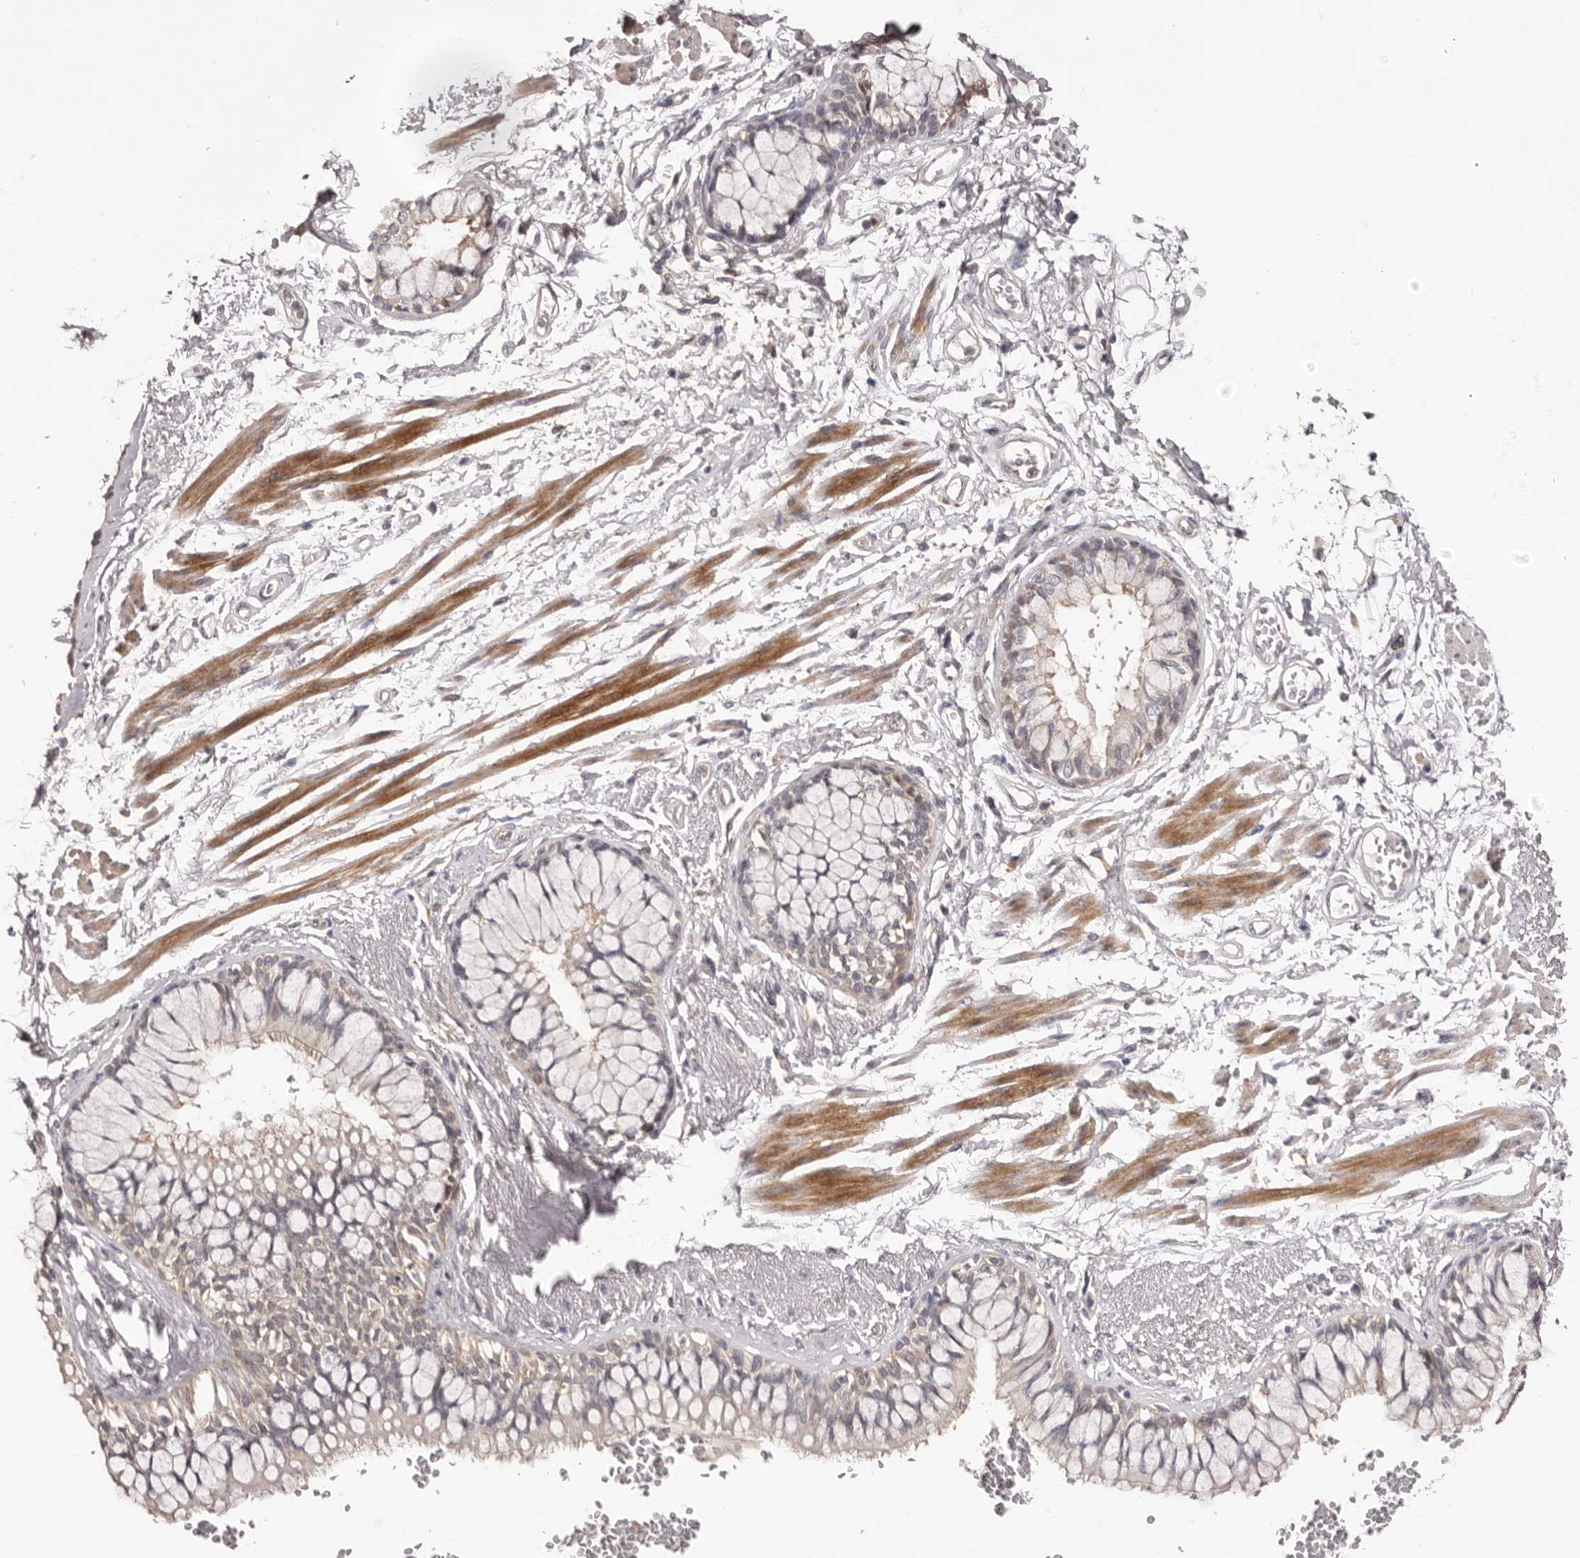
{"staining": {"intensity": "weak", "quantity": "25%-75%", "location": "cytoplasmic/membranous"}, "tissue": "bronchus", "cell_type": "Respiratory epithelial cells", "image_type": "normal", "snomed": [{"axis": "morphology", "description": "Normal tissue, NOS"}, {"axis": "topography", "description": "Cartilage tissue"}, {"axis": "topography", "description": "Bronchus"}], "caption": "IHC micrograph of unremarkable bronchus stained for a protein (brown), which demonstrates low levels of weak cytoplasmic/membranous positivity in about 25%-75% of respiratory epithelial cells.", "gene": "KCNJ8", "patient": {"sex": "female", "age": 73}}